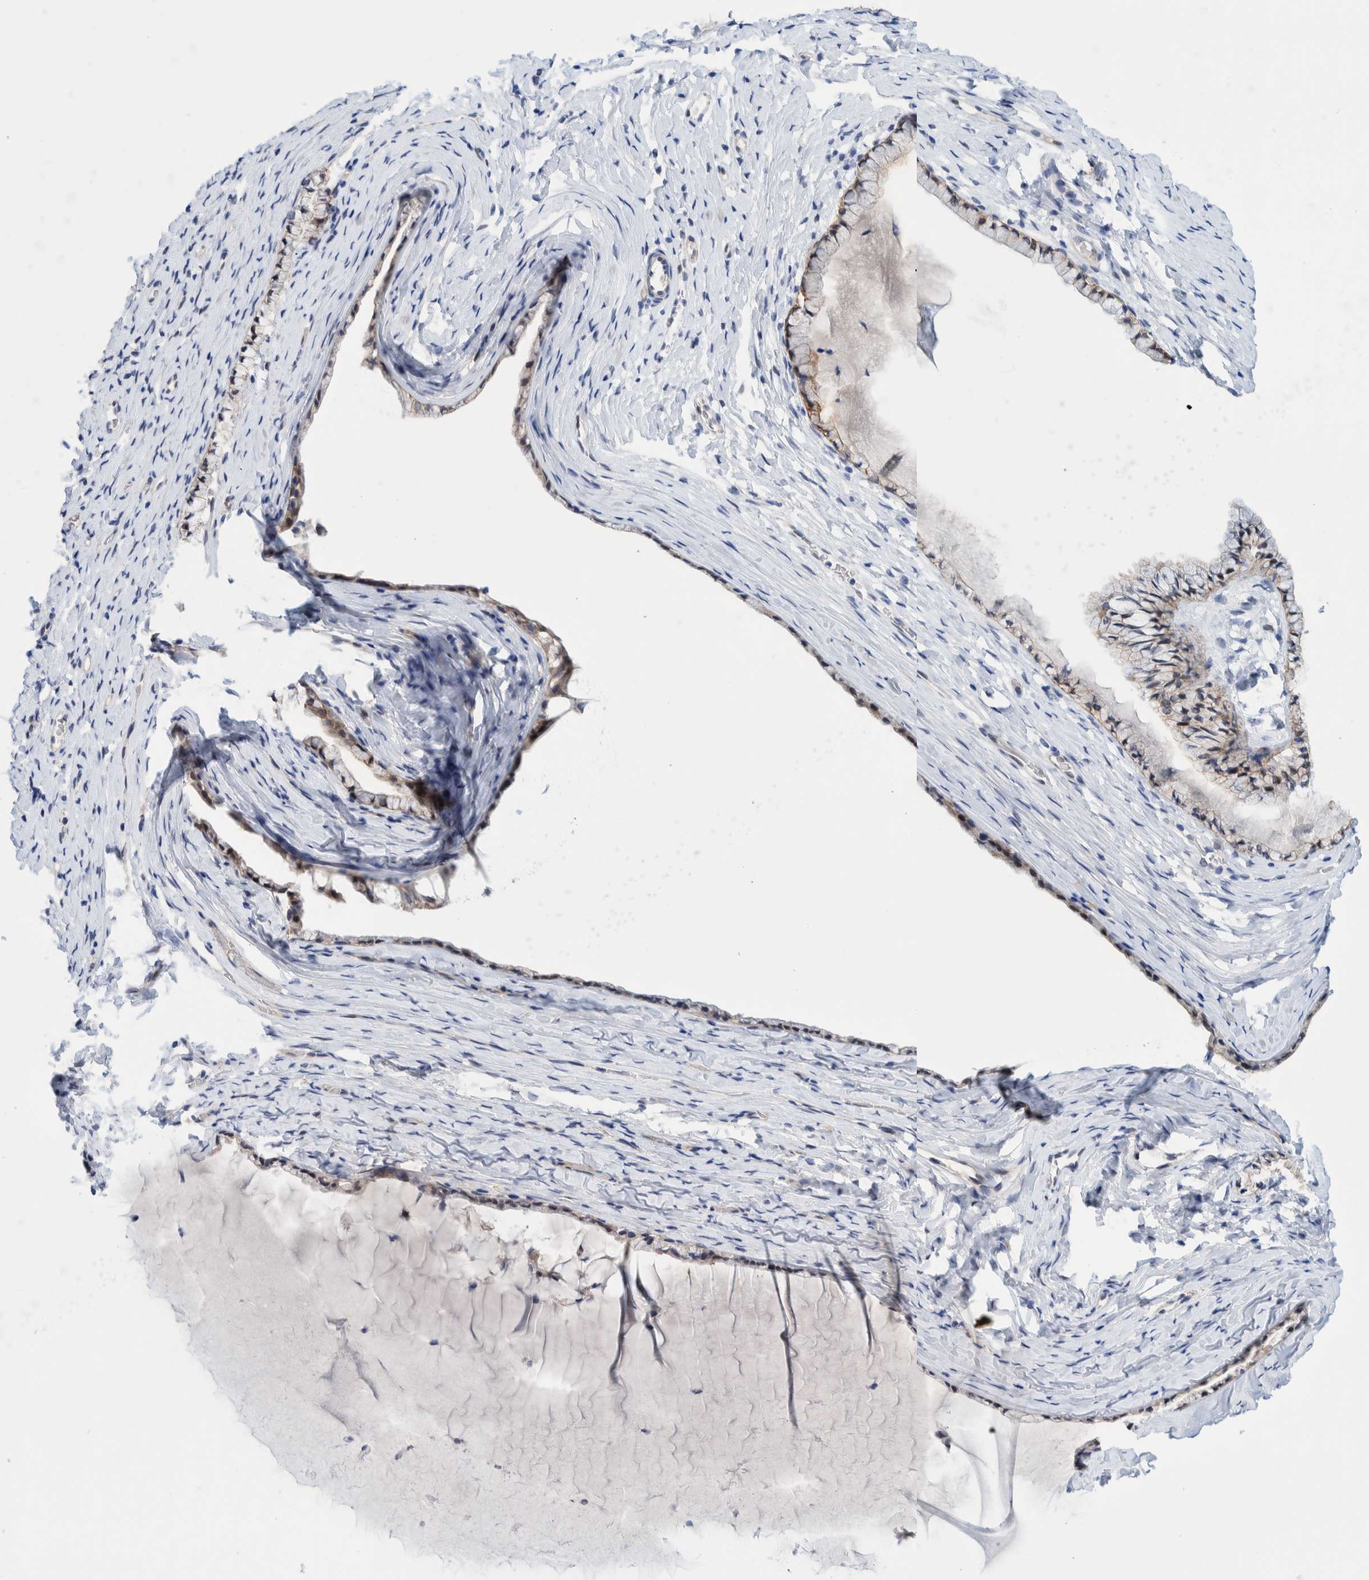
{"staining": {"intensity": "weak", "quantity": "25%-75%", "location": "cytoplasmic/membranous,nuclear"}, "tissue": "cervix", "cell_type": "Glandular cells", "image_type": "normal", "snomed": [{"axis": "morphology", "description": "Normal tissue, NOS"}, {"axis": "topography", "description": "Cervix"}], "caption": "DAB immunohistochemical staining of normal cervix exhibits weak cytoplasmic/membranous,nuclear protein staining in approximately 25%-75% of glandular cells. (IHC, brightfield microscopy, high magnification).", "gene": "PFAS", "patient": {"sex": "female", "age": 72}}